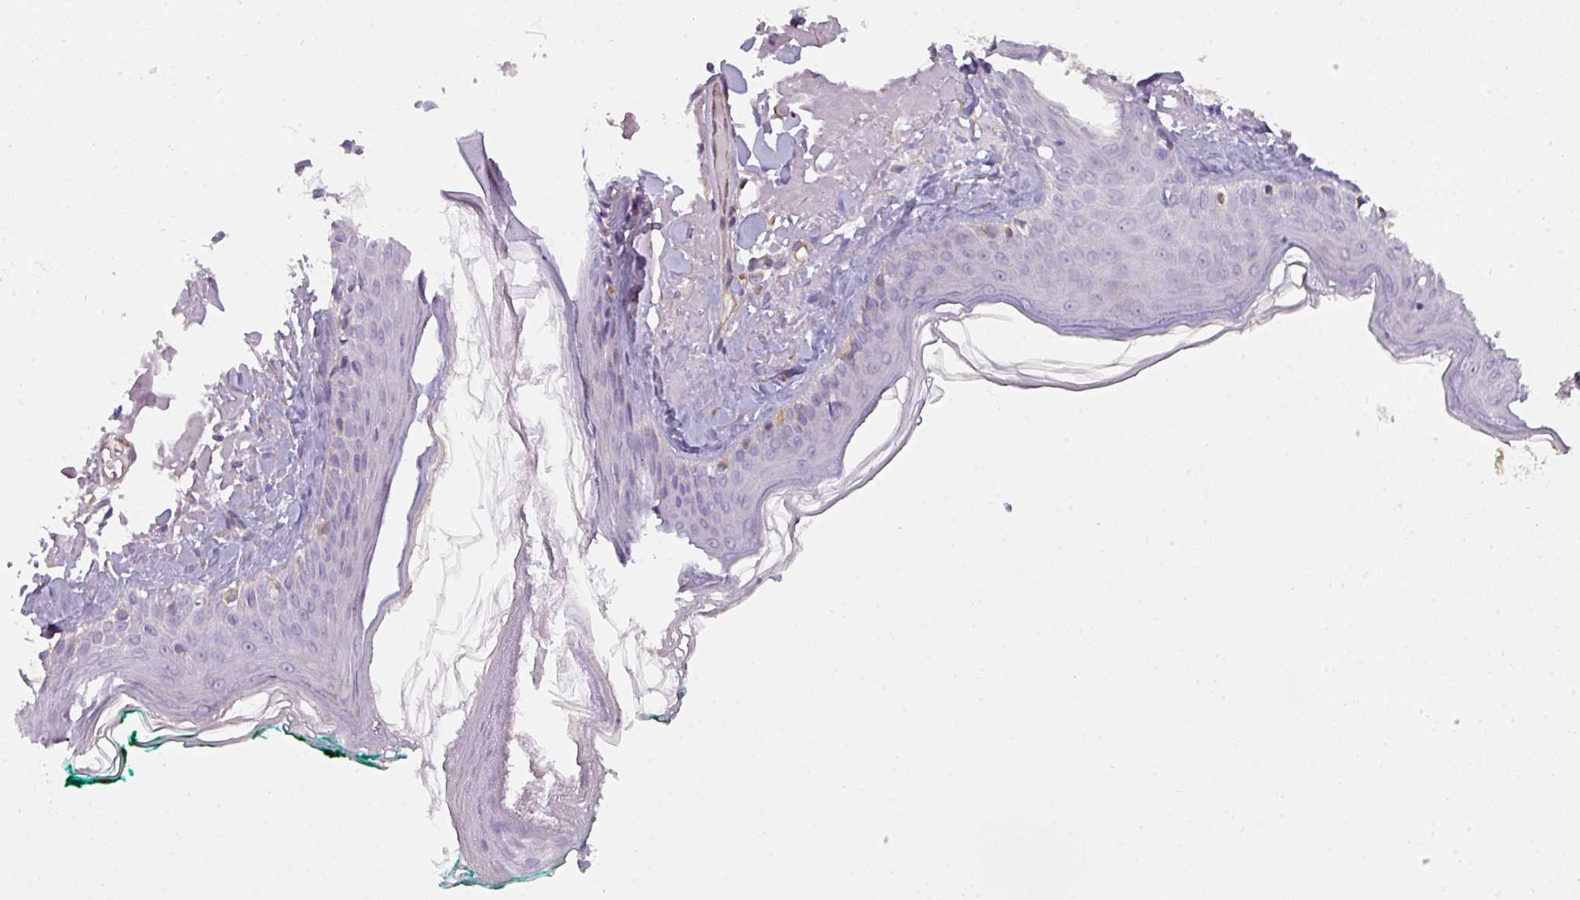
{"staining": {"intensity": "negative", "quantity": "none", "location": "none"}, "tissue": "skin", "cell_type": "Fibroblasts", "image_type": "normal", "snomed": [{"axis": "morphology", "description": "Normal tissue, NOS"}, {"axis": "morphology", "description": "Malignant melanoma, NOS"}, {"axis": "topography", "description": "Skin"}], "caption": "Immunohistochemistry of normal skin shows no positivity in fibroblasts. Brightfield microscopy of immunohistochemistry (IHC) stained with DAB (brown) and hematoxylin (blue), captured at high magnification.", "gene": "BUD23", "patient": {"sex": "male", "age": 80}}